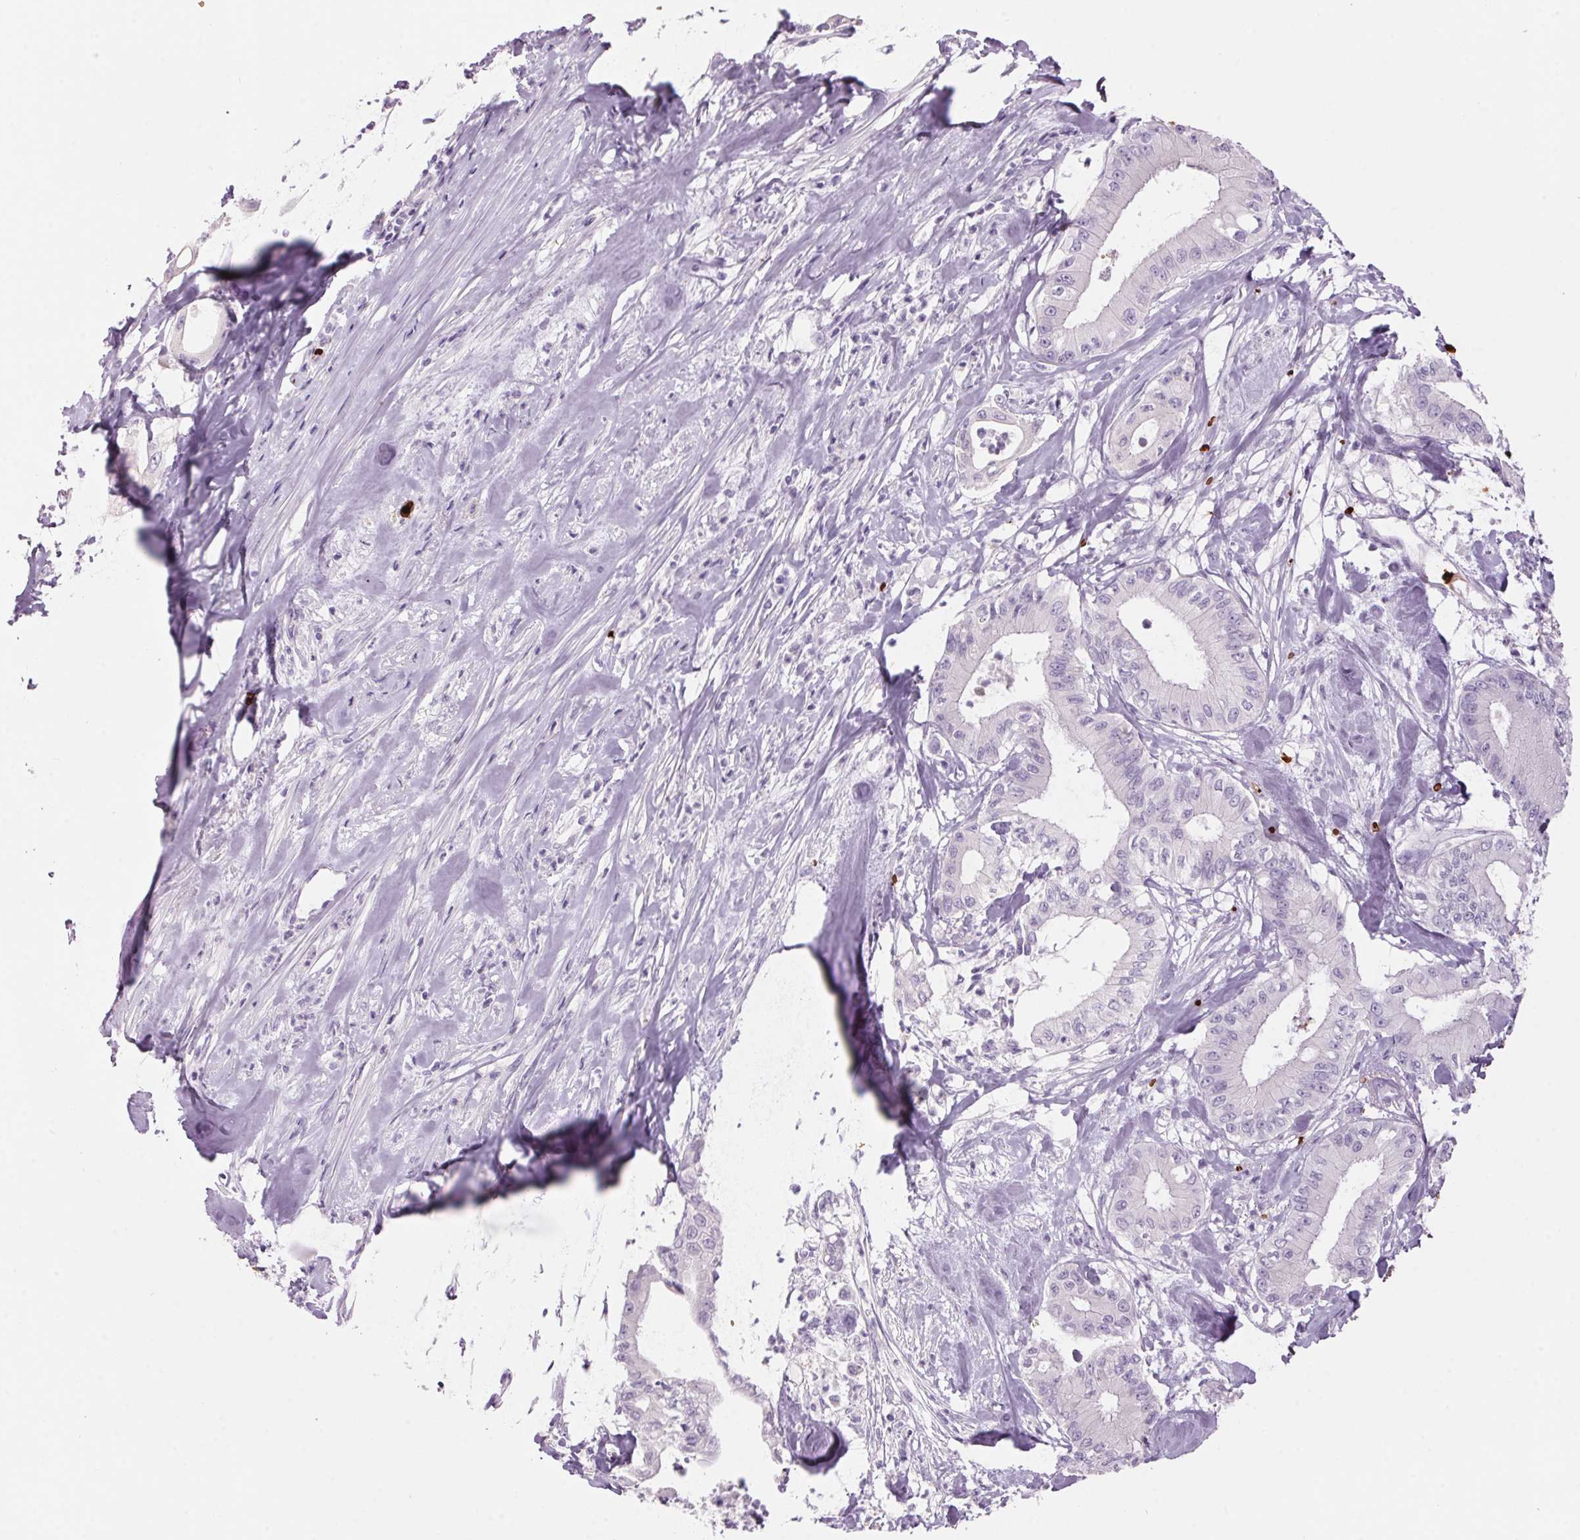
{"staining": {"intensity": "negative", "quantity": "none", "location": "none"}, "tissue": "pancreatic cancer", "cell_type": "Tumor cells", "image_type": "cancer", "snomed": [{"axis": "morphology", "description": "Adenocarcinoma, NOS"}, {"axis": "topography", "description": "Pancreas"}], "caption": "An image of pancreatic adenocarcinoma stained for a protein demonstrates no brown staining in tumor cells.", "gene": "HBQ1", "patient": {"sex": "male", "age": 71}}